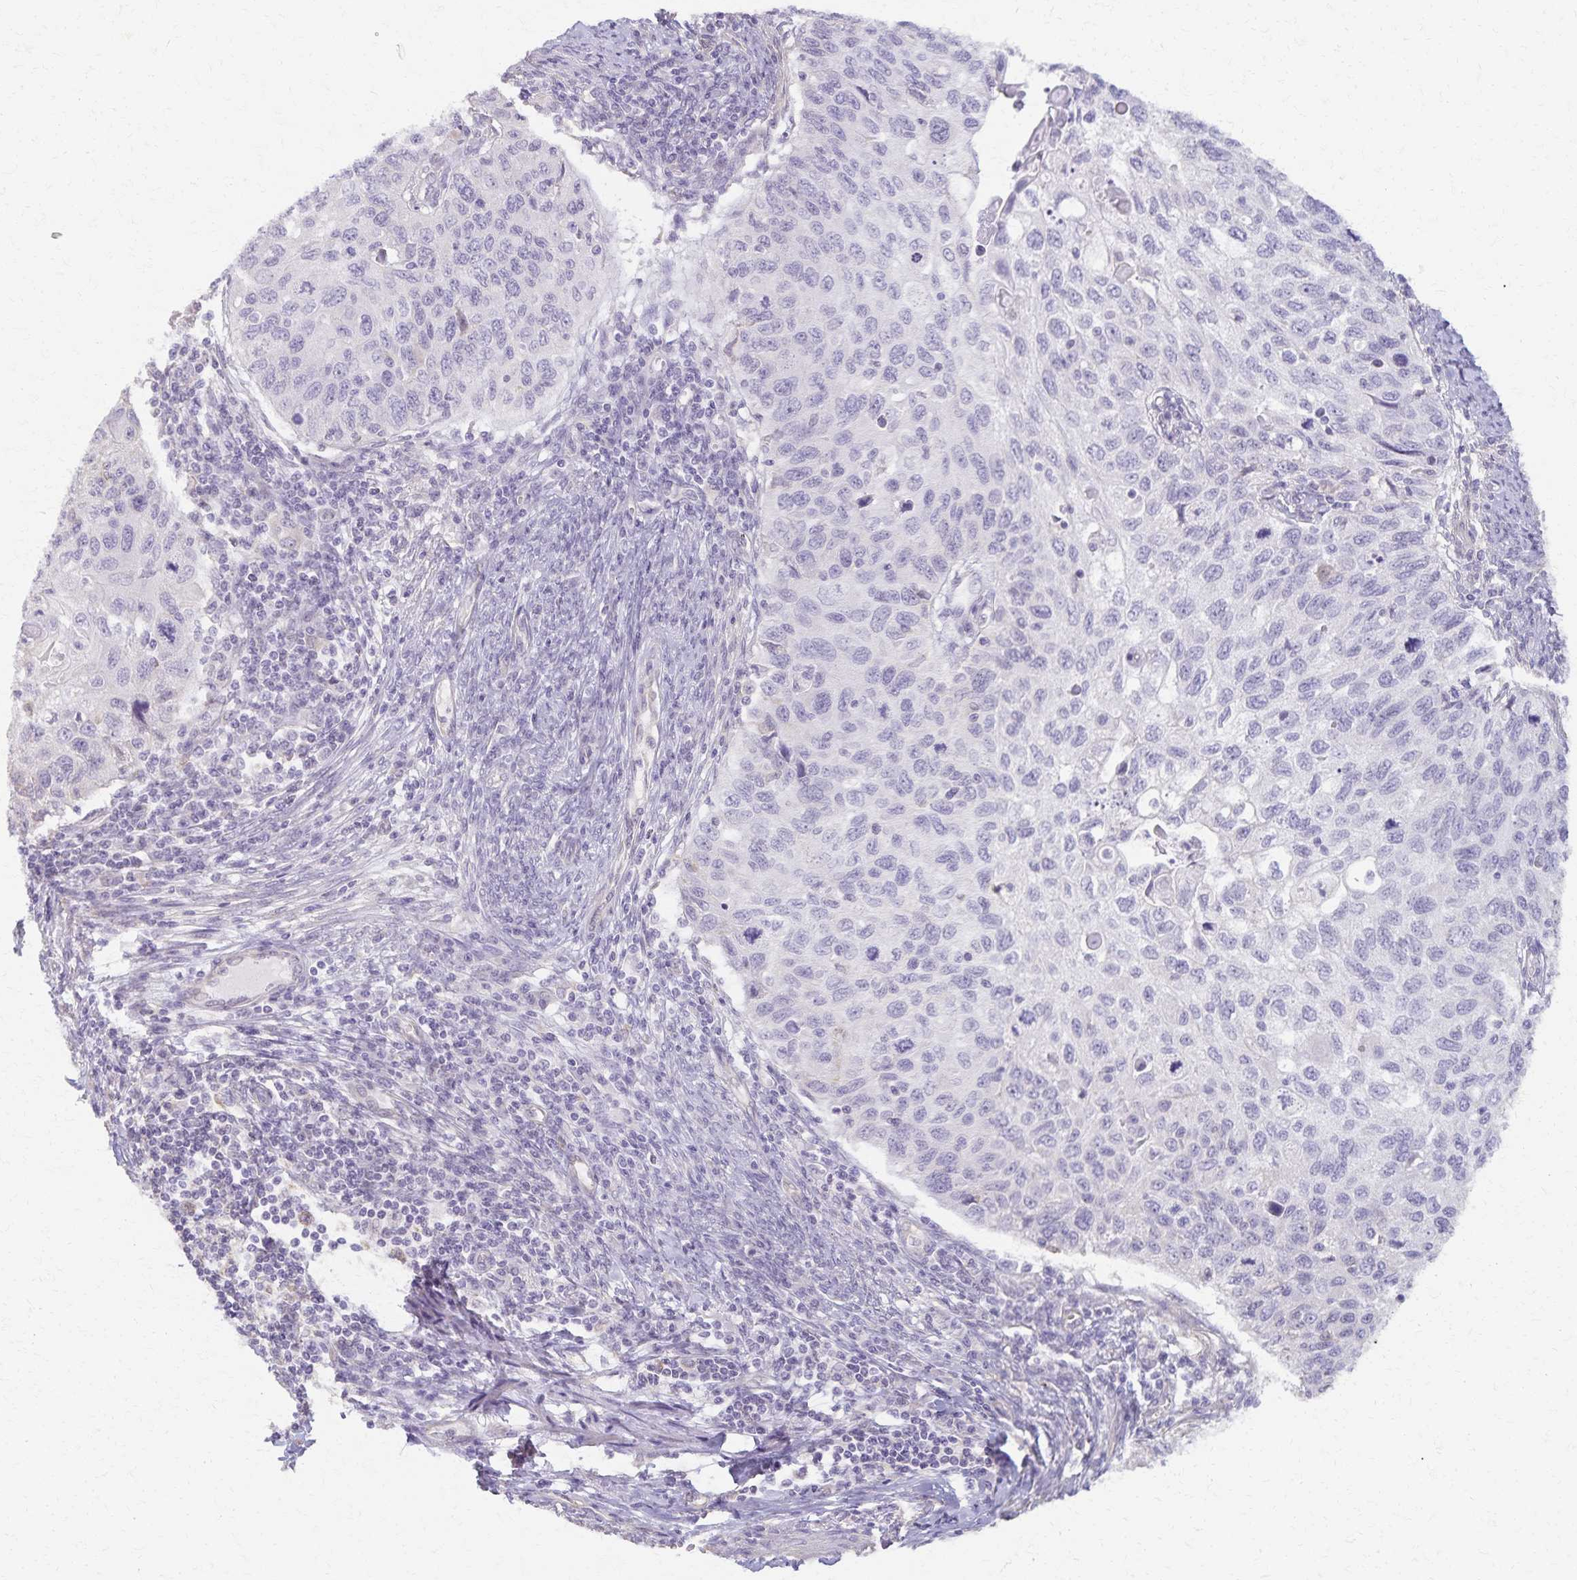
{"staining": {"intensity": "negative", "quantity": "none", "location": "none"}, "tissue": "cervical cancer", "cell_type": "Tumor cells", "image_type": "cancer", "snomed": [{"axis": "morphology", "description": "Squamous cell carcinoma, NOS"}, {"axis": "topography", "description": "Cervix"}], "caption": "This is a histopathology image of immunohistochemistry staining of cervical squamous cell carcinoma, which shows no positivity in tumor cells.", "gene": "KISS1", "patient": {"sex": "female", "age": 70}}